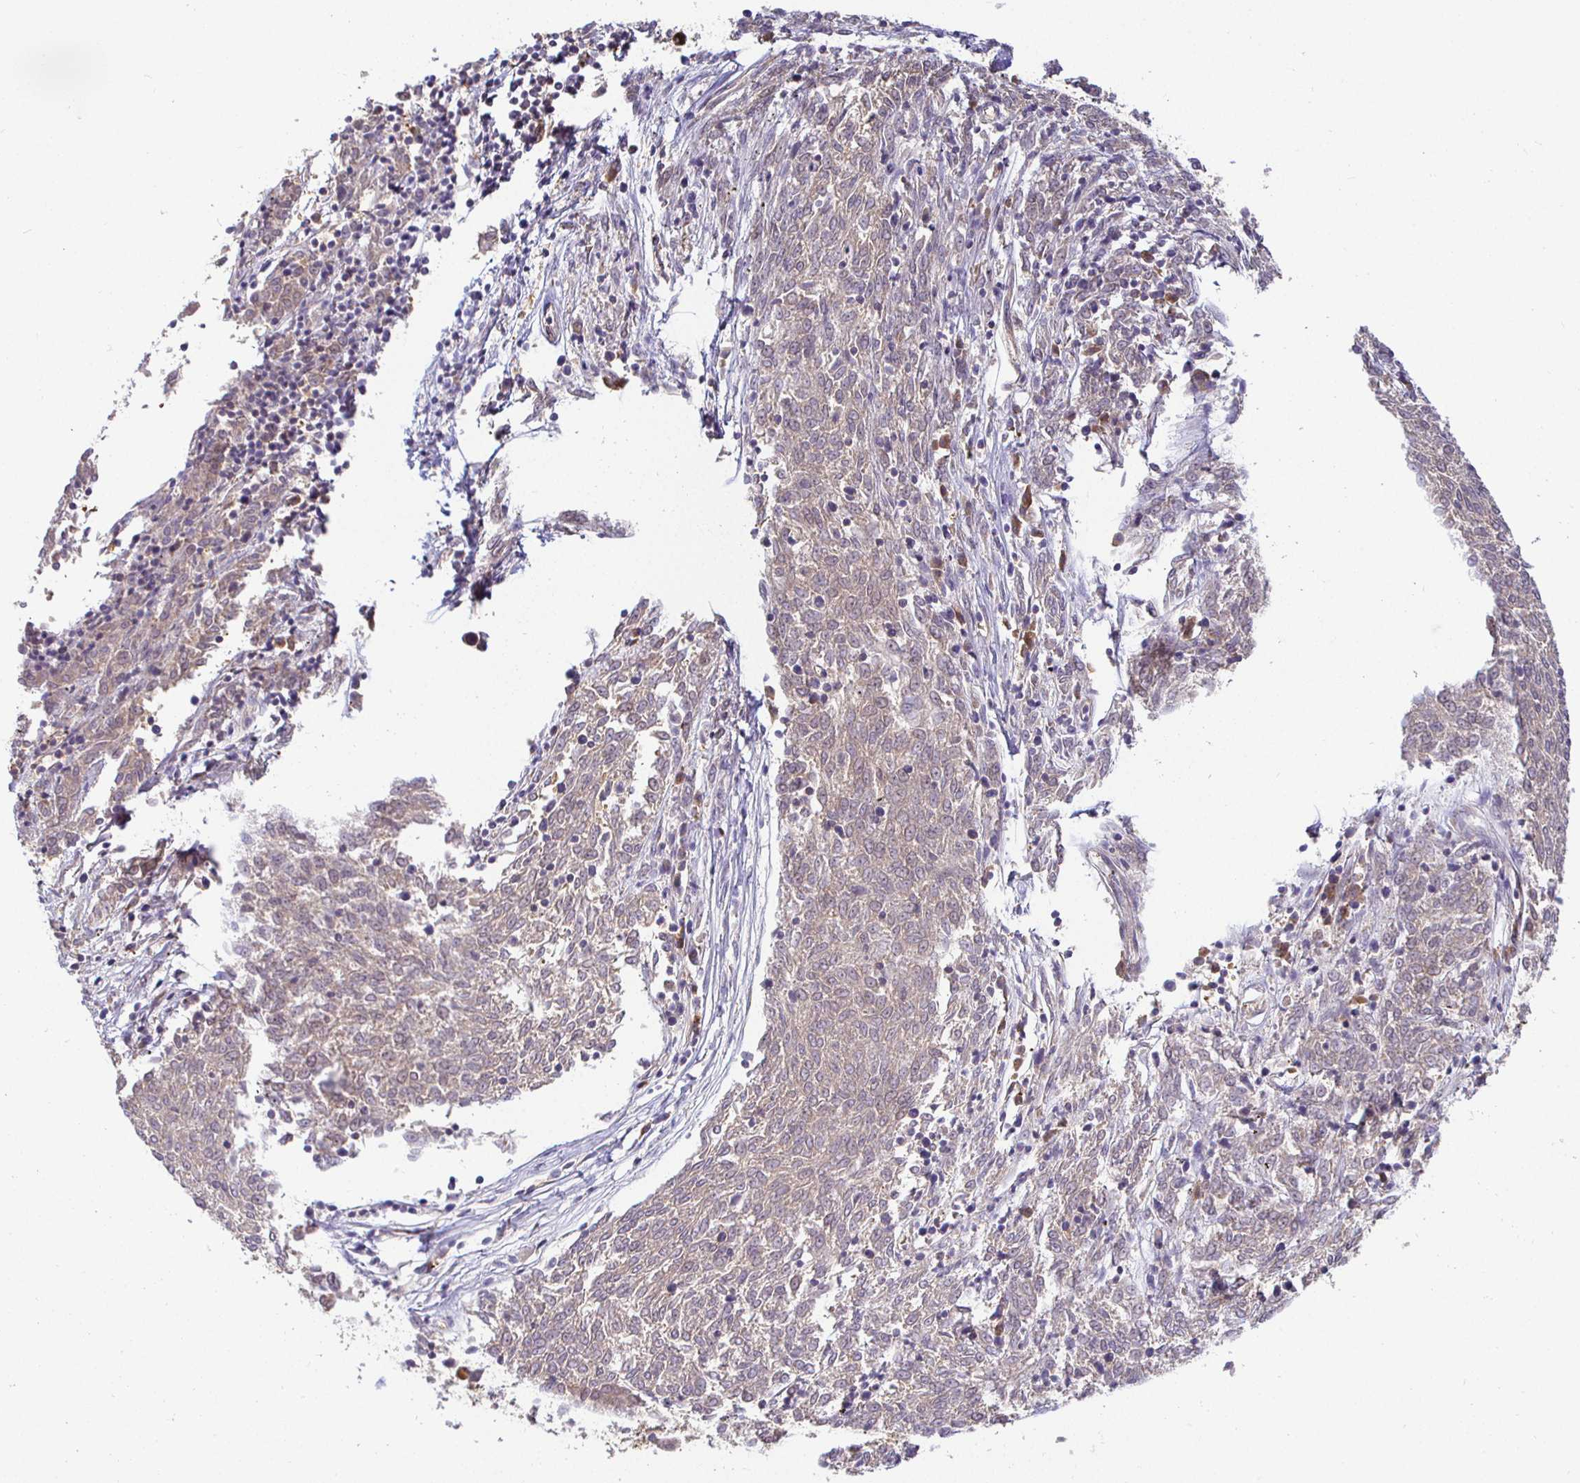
{"staining": {"intensity": "weak", "quantity": "25%-75%", "location": "cytoplasmic/membranous"}, "tissue": "melanoma", "cell_type": "Tumor cells", "image_type": "cancer", "snomed": [{"axis": "morphology", "description": "Malignant melanoma, NOS"}, {"axis": "topography", "description": "Skin"}], "caption": "Immunohistochemistry (IHC) (DAB) staining of human melanoma shows weak cytoplasmic/membranous protein expression in approximately 25%-75% of tumor cells. The staining was performed using DAB (3,3'-diaminobenzidine), with brown indicating positive protein expression. Nuclei are stained blue with hematoxylin.", "gene": "IRAK1", "patient": {"sex": "female", "age": 72}}